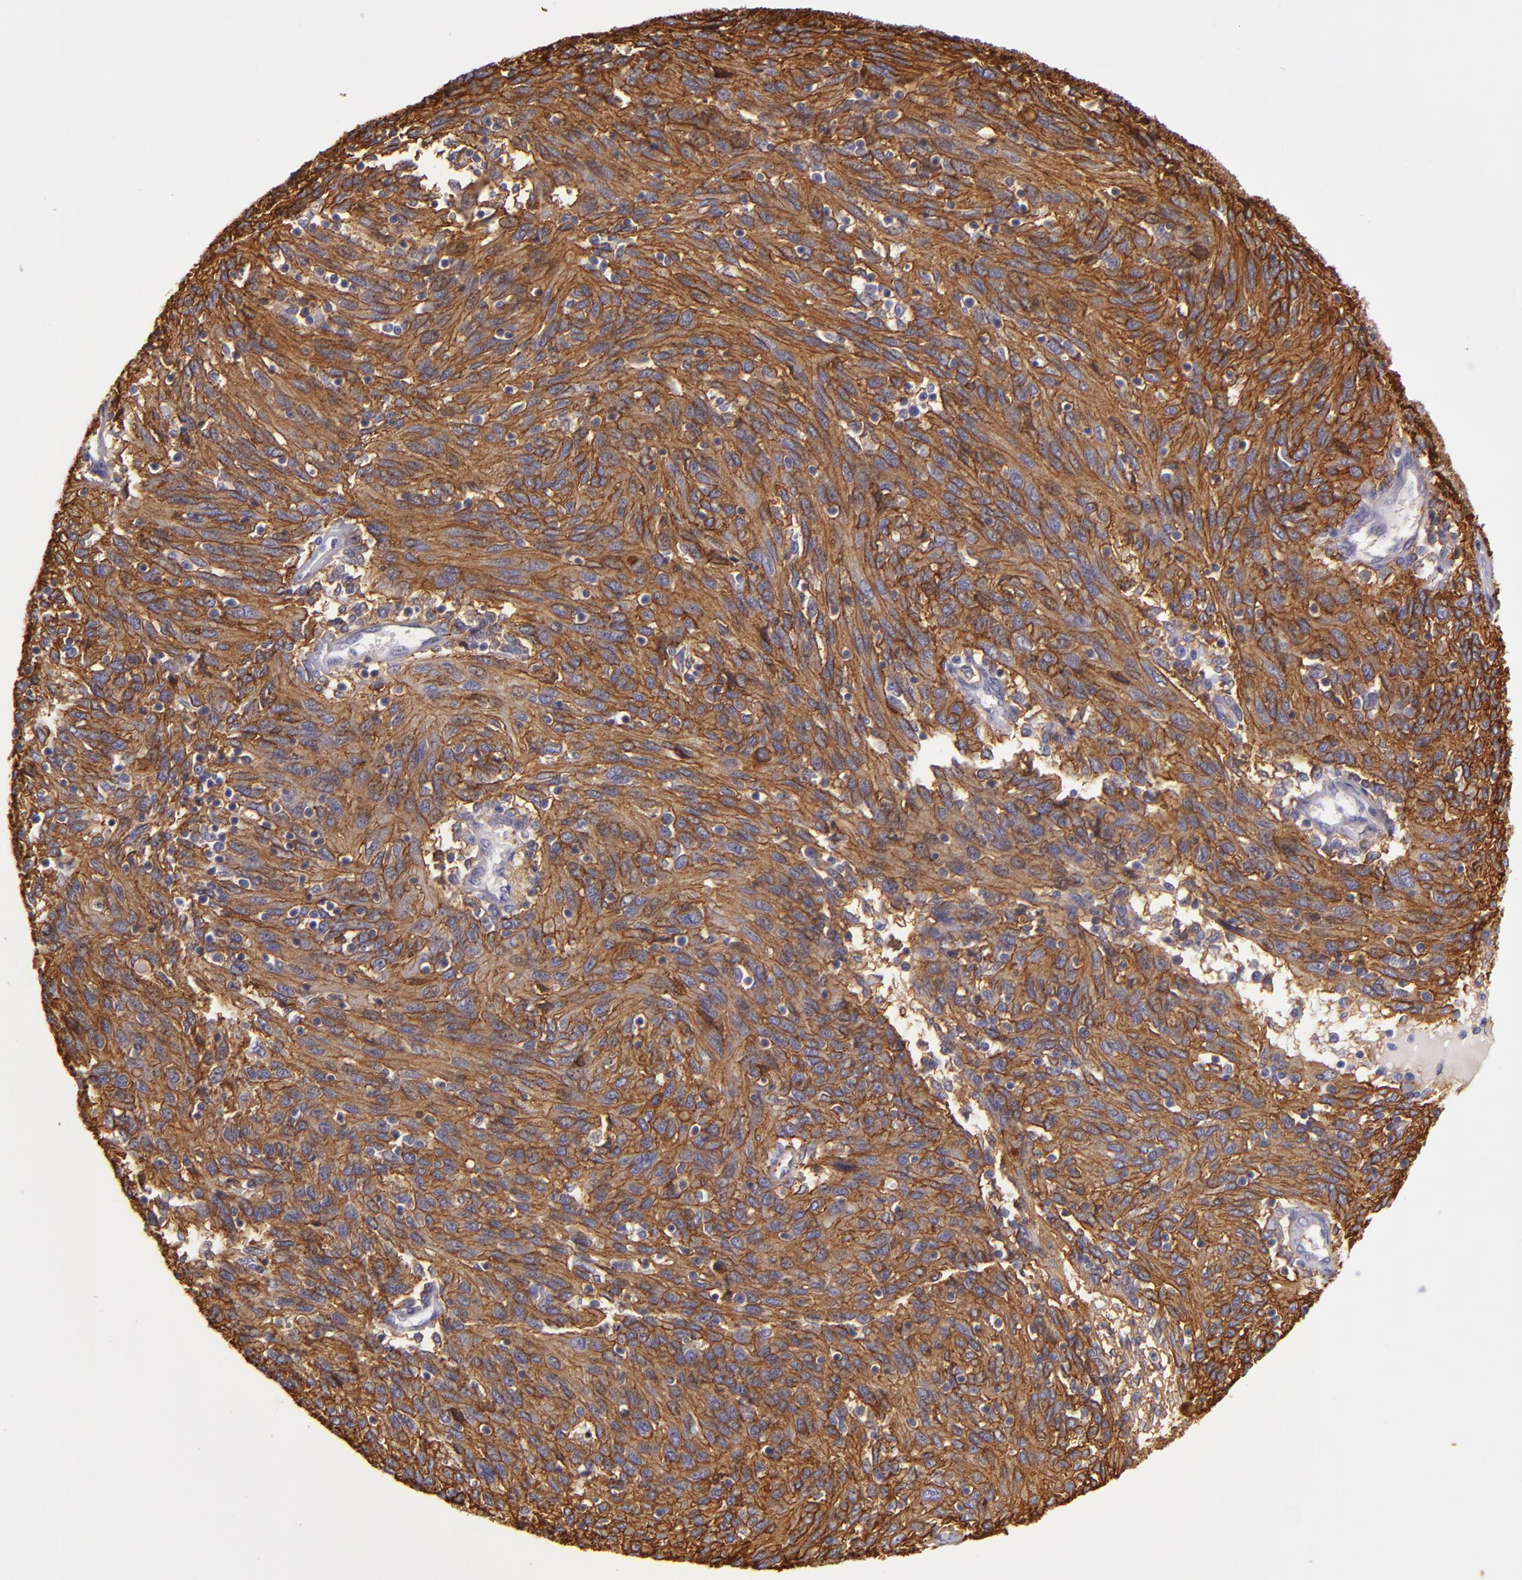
{"staining": {"intensity": "strong", "quantity": ">75%", "location": "cytoplasmic/membranous"}, "tissue": "ovarian cancer", "cell_type": "Tumor cells", "image_type": "cancer", "snomed": [{"axis": "morphology", "description": "Carcinoma, endometroid"}, {"axis": "topography", "description": "Ovary"}], "caption": "Ovarian endometroid carcinoma stained with DAB (3,3'-diaminobenzidine) immunohistochemistry reveals high levels of strong cytoplasmic/membranous expression in about >75% of tumor cells. Nuclei are stained in blue.", "gene": "CD9", "patient": {"sex": "female", "age": 50}}